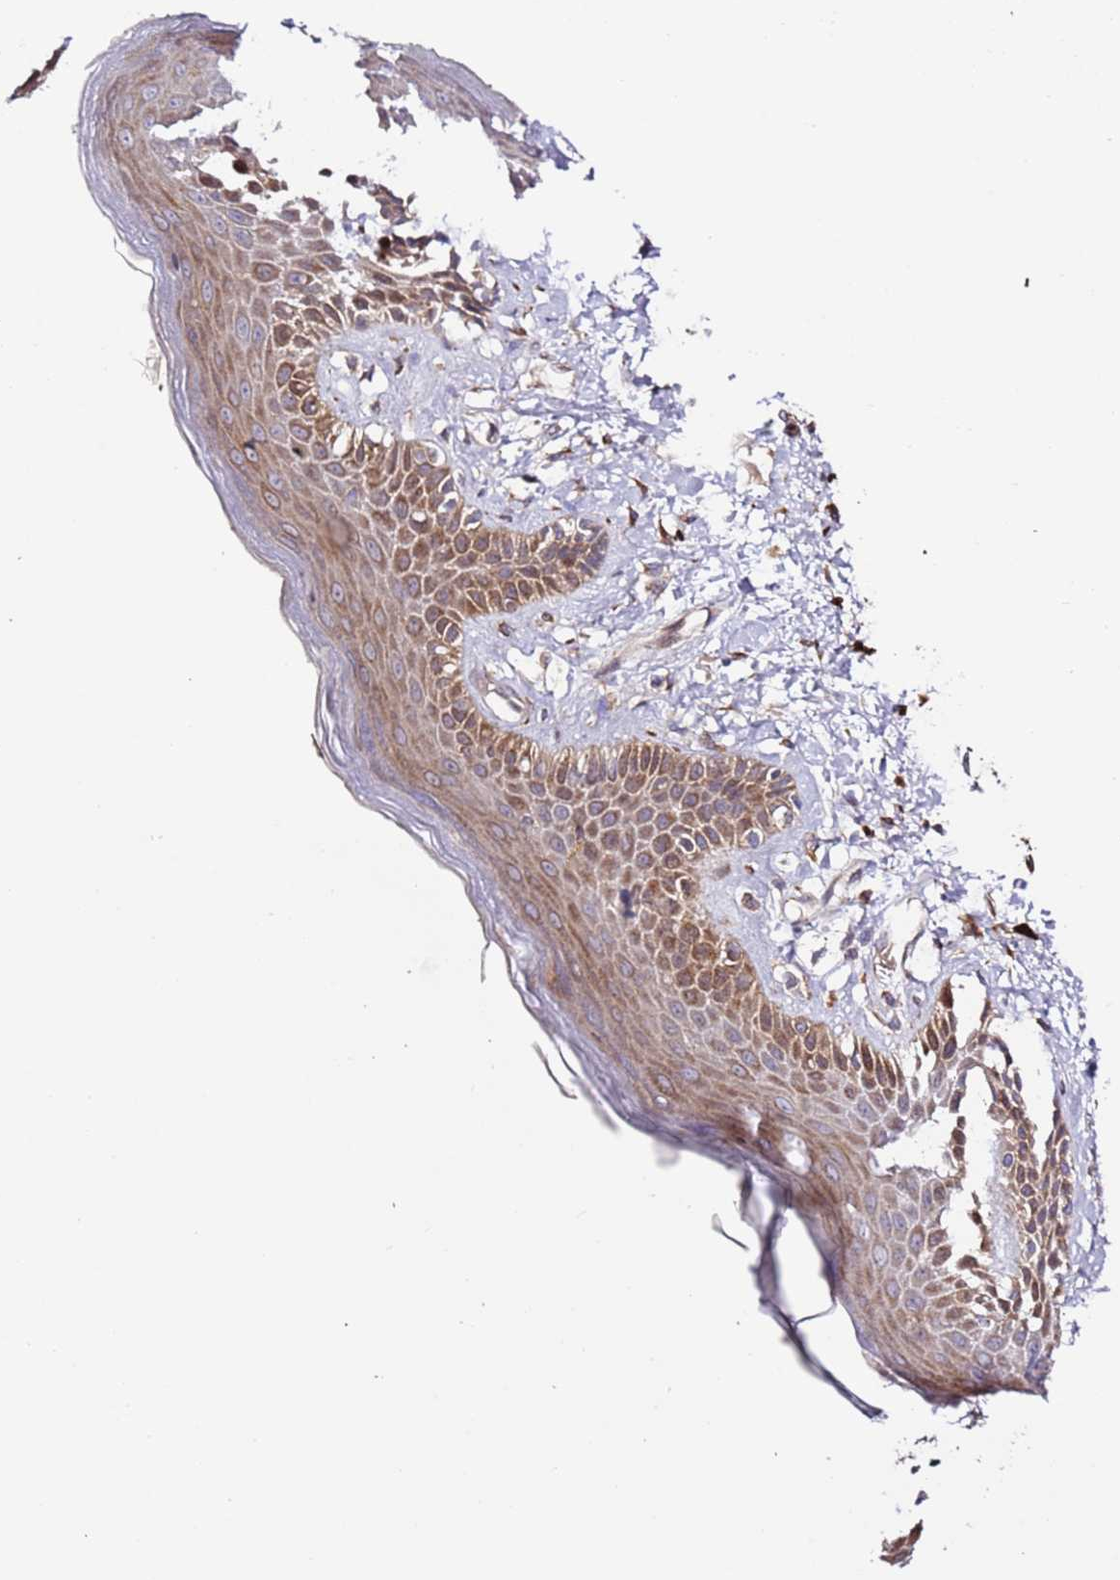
{"staining": {"intensity": "moderate", "quantity": "25%-75%", "location": "cytoplasmic/membranous"}, "tissue": "skin", "cell_type": "Epidermal cells", "image_type": "normal", "snomed": [{"axis": "morphology", "description": "Normal tissue, NOS"}, {"axis": "topography", "description": "Anal"}], "caption": "This micrograph shows IHC staining of benign skin, with medium moderate cytoplasmic/membranous staining in approximately 25%-75% of epidermal cells.", "gene": "HSD17B7", "patient": {"sex": "female", "age": 78}}